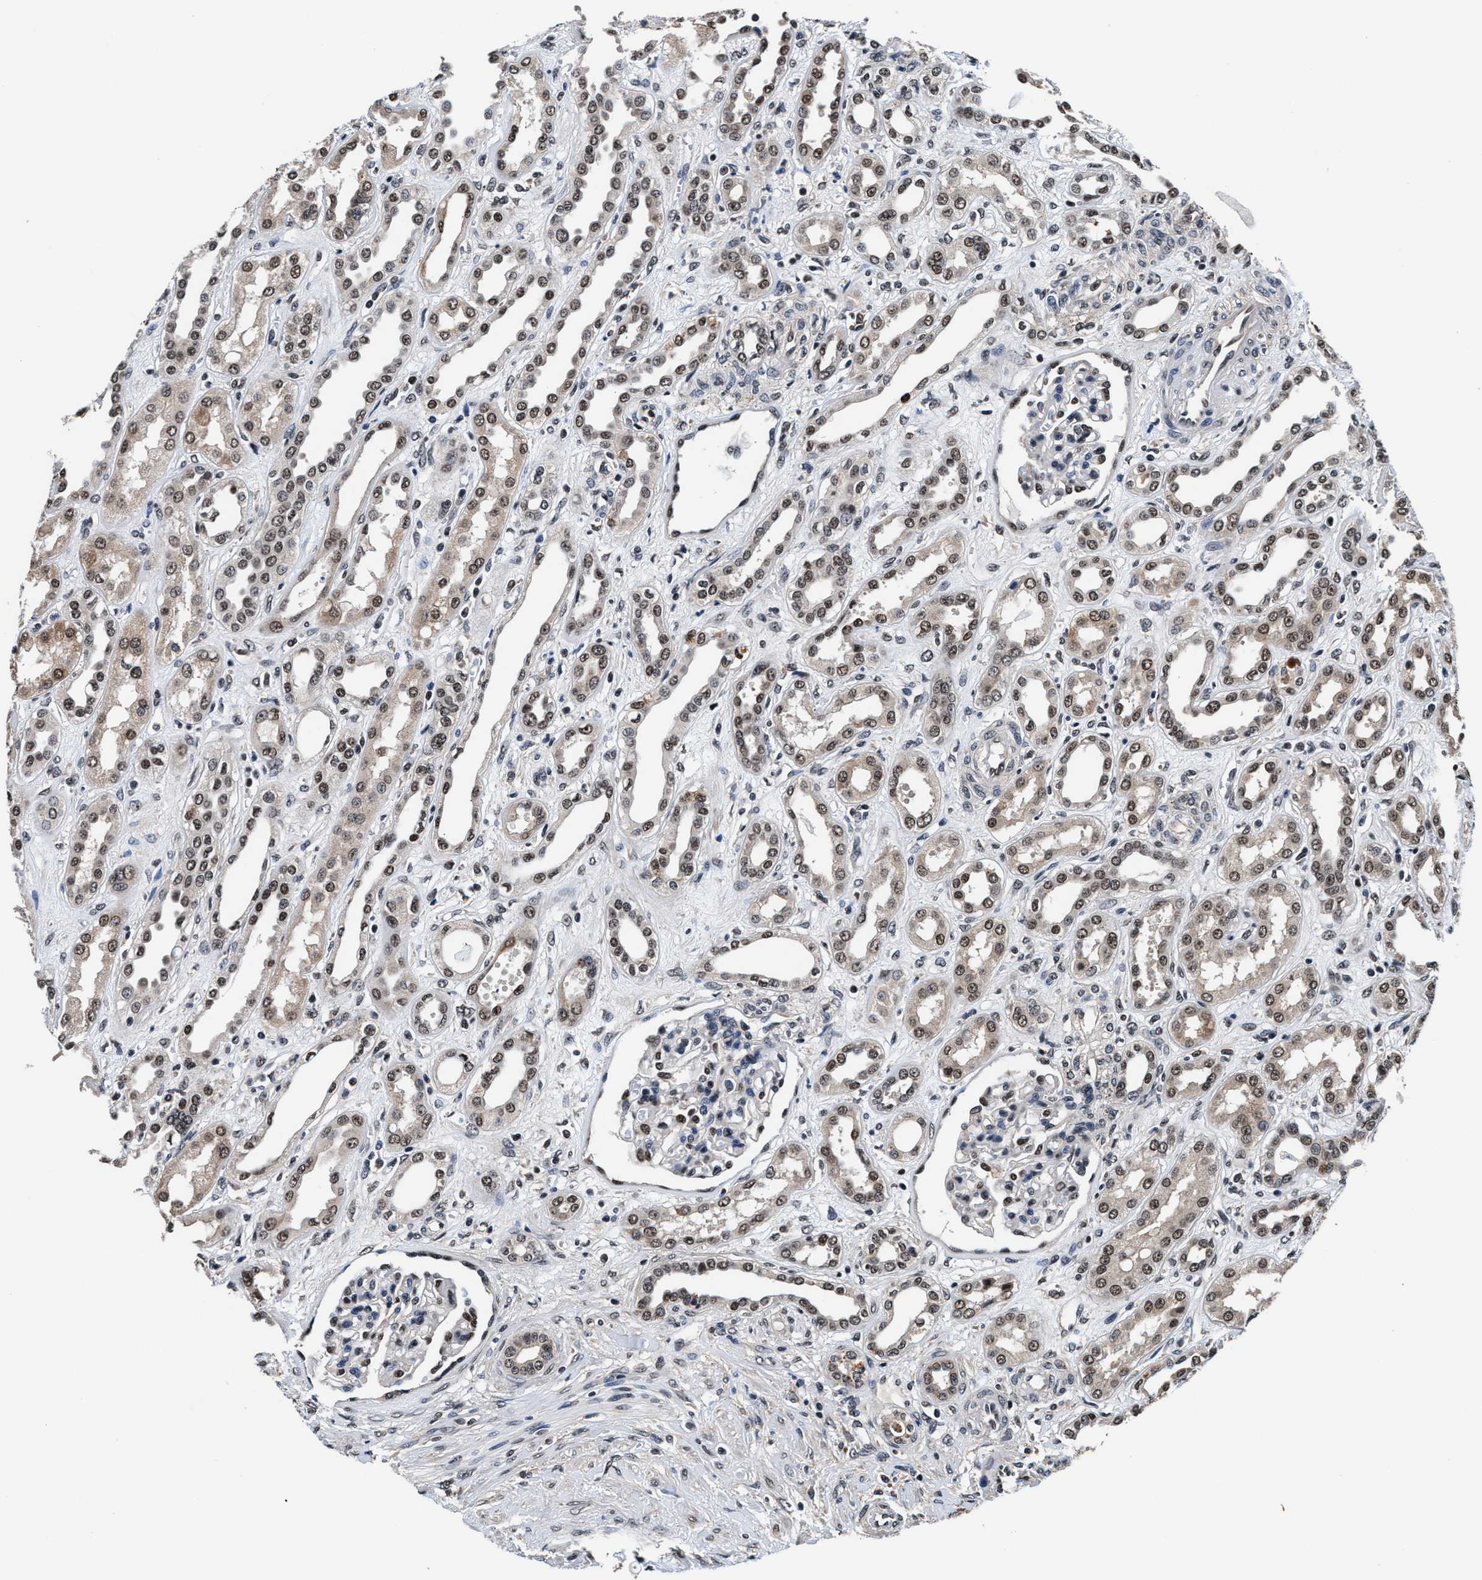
{"staining": {"intensity": "moderate", "quantity": "<25%", "location": "nuclear"}, "tissue": "kidney", "cell_type": "Cells in glomeruli", "image_type": "normal", "snomed": [{"axis": "morphology", "description": "Normal tissue, NOS"}, {"axis": "topography", "description": "Kidney"}], "caption": "IHC image of unremarkable human kidney stained for a protein (brown), which reveals low levels of moderate nuclear positivity in about <25% of cells in glomeruli.", "gene": "USP16", "patient": {"sex": "male", "age": 59}}